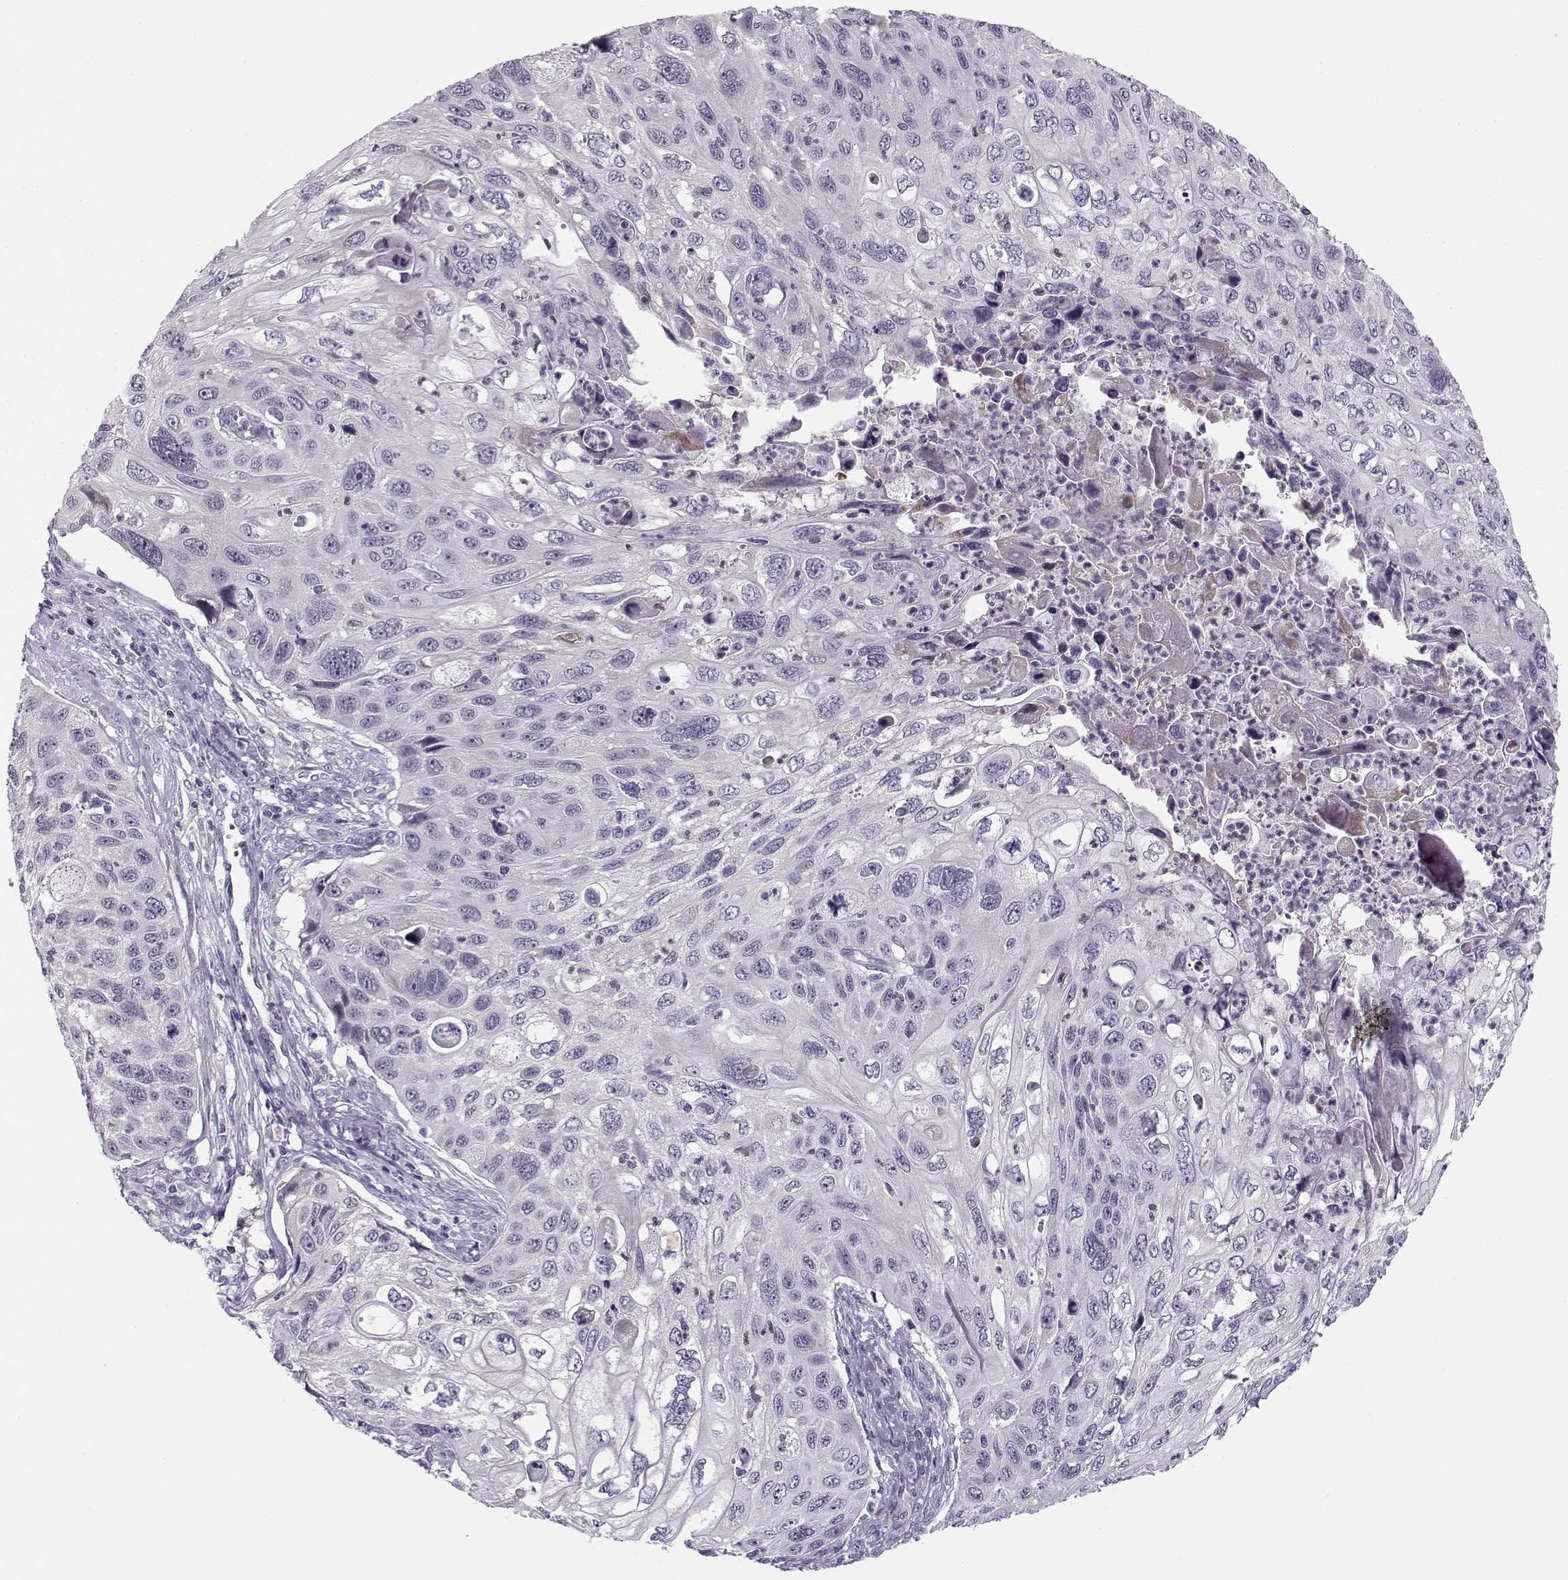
{"staining": {"intensity": "negative", "quantity": "none", "location": "none"}, "tissue": "cervical cancer", "cell_type": "Tumor cells", "image_type": "cancer", "snomed": [{"axis": "morphology", "description": "Squamous cell carcinoma, NOS"}, {"axis": "topography", "description": "Cervix"}], "caption": "This is an immunohistochemistry (IHC) micrograph of cervical squamous cell carcinoma. There is no staining in tumor cells.", "gene": "DDX25", "patient": {"sex": "female", "age": 70}}